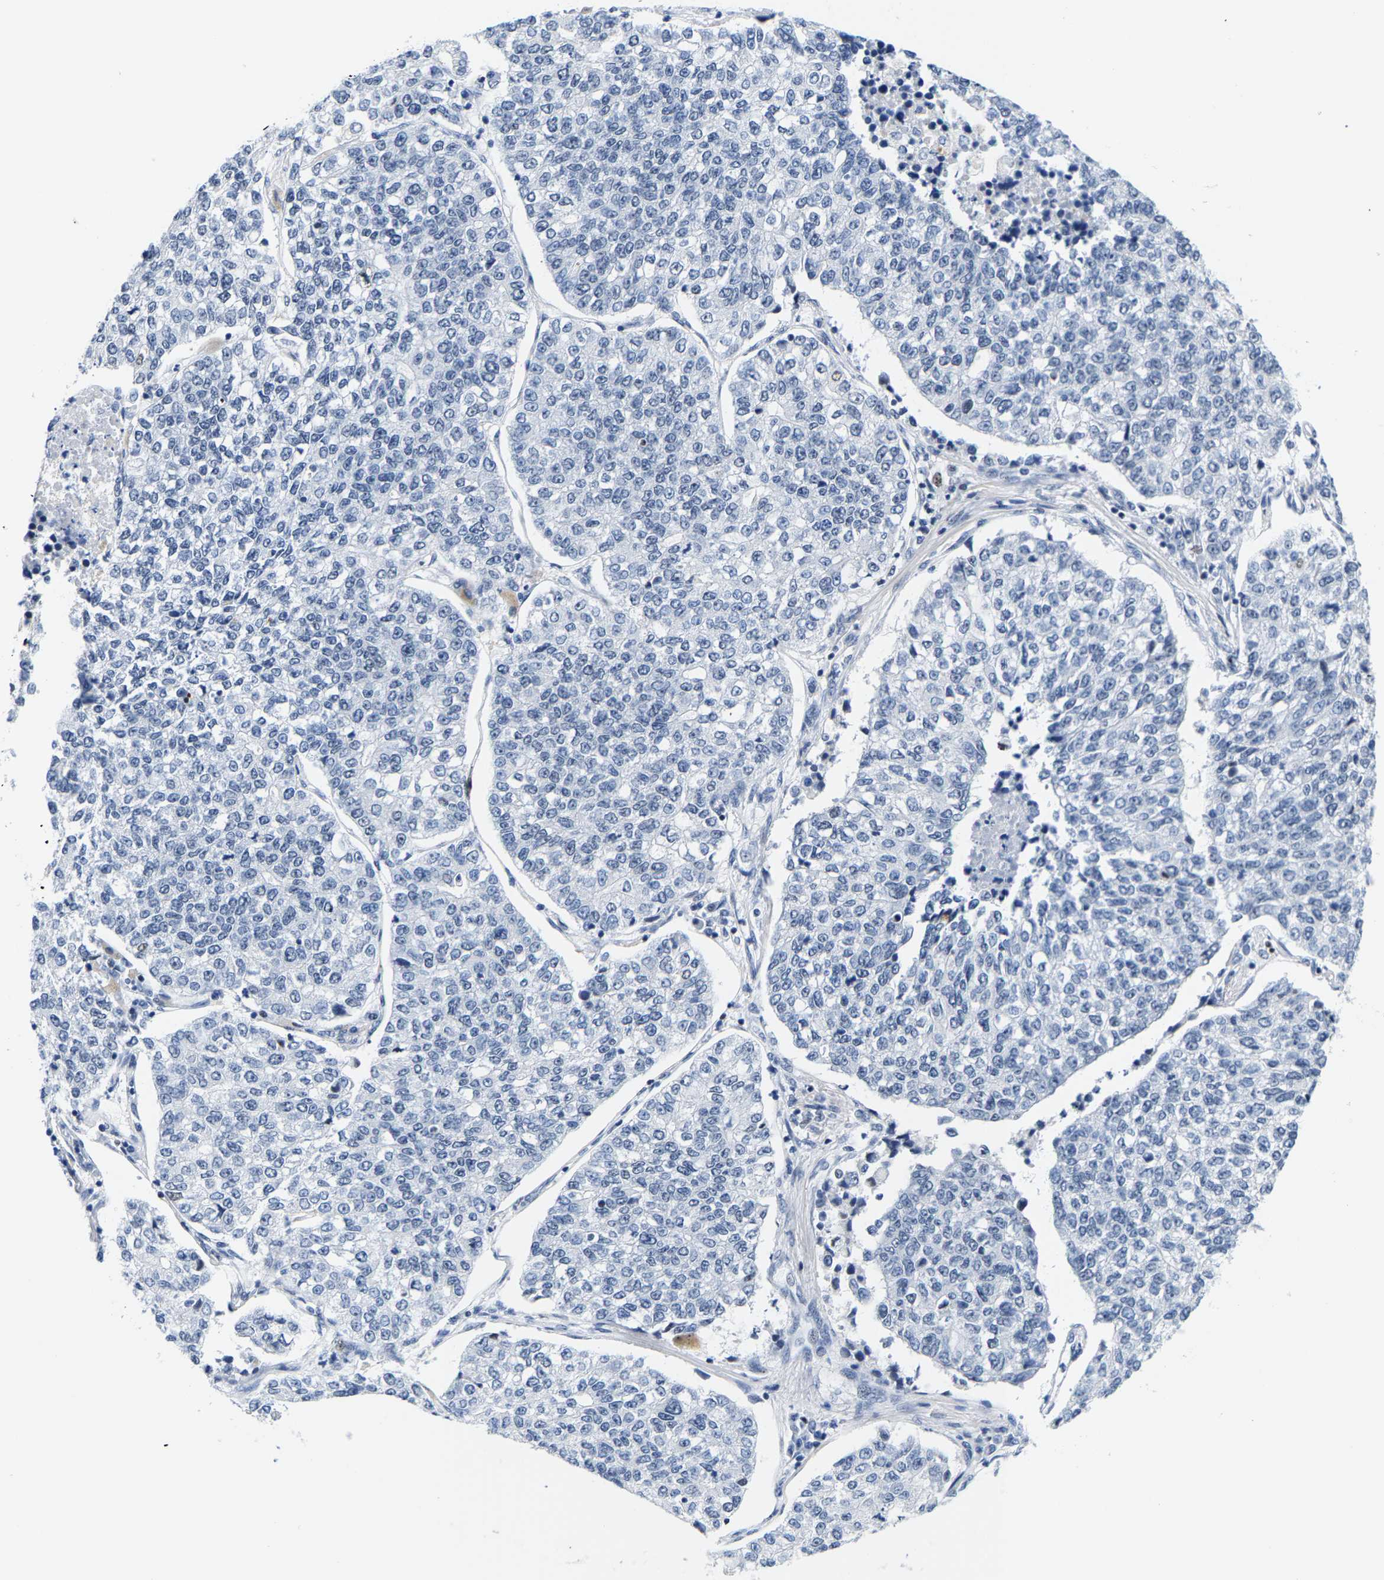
{"staining": {"intensity": "negative", "quantity": "none", "location": "none"}, "tissue": "lung cancer", "cell_type": "Tumor cells", "image_type": "cancer", "snomed": [{"axis": "morphology", "description": "Adenocarcinoma, NOS"}, {"axis": "topography", "description": "Lung"}], "caption": "Immunohistochemical staining of lung cancer (adenocarcinoma) displays no significant positivity in tumor cells.", "gene": "SETD1B", "patient": {"sex": "male", "age": 49}}